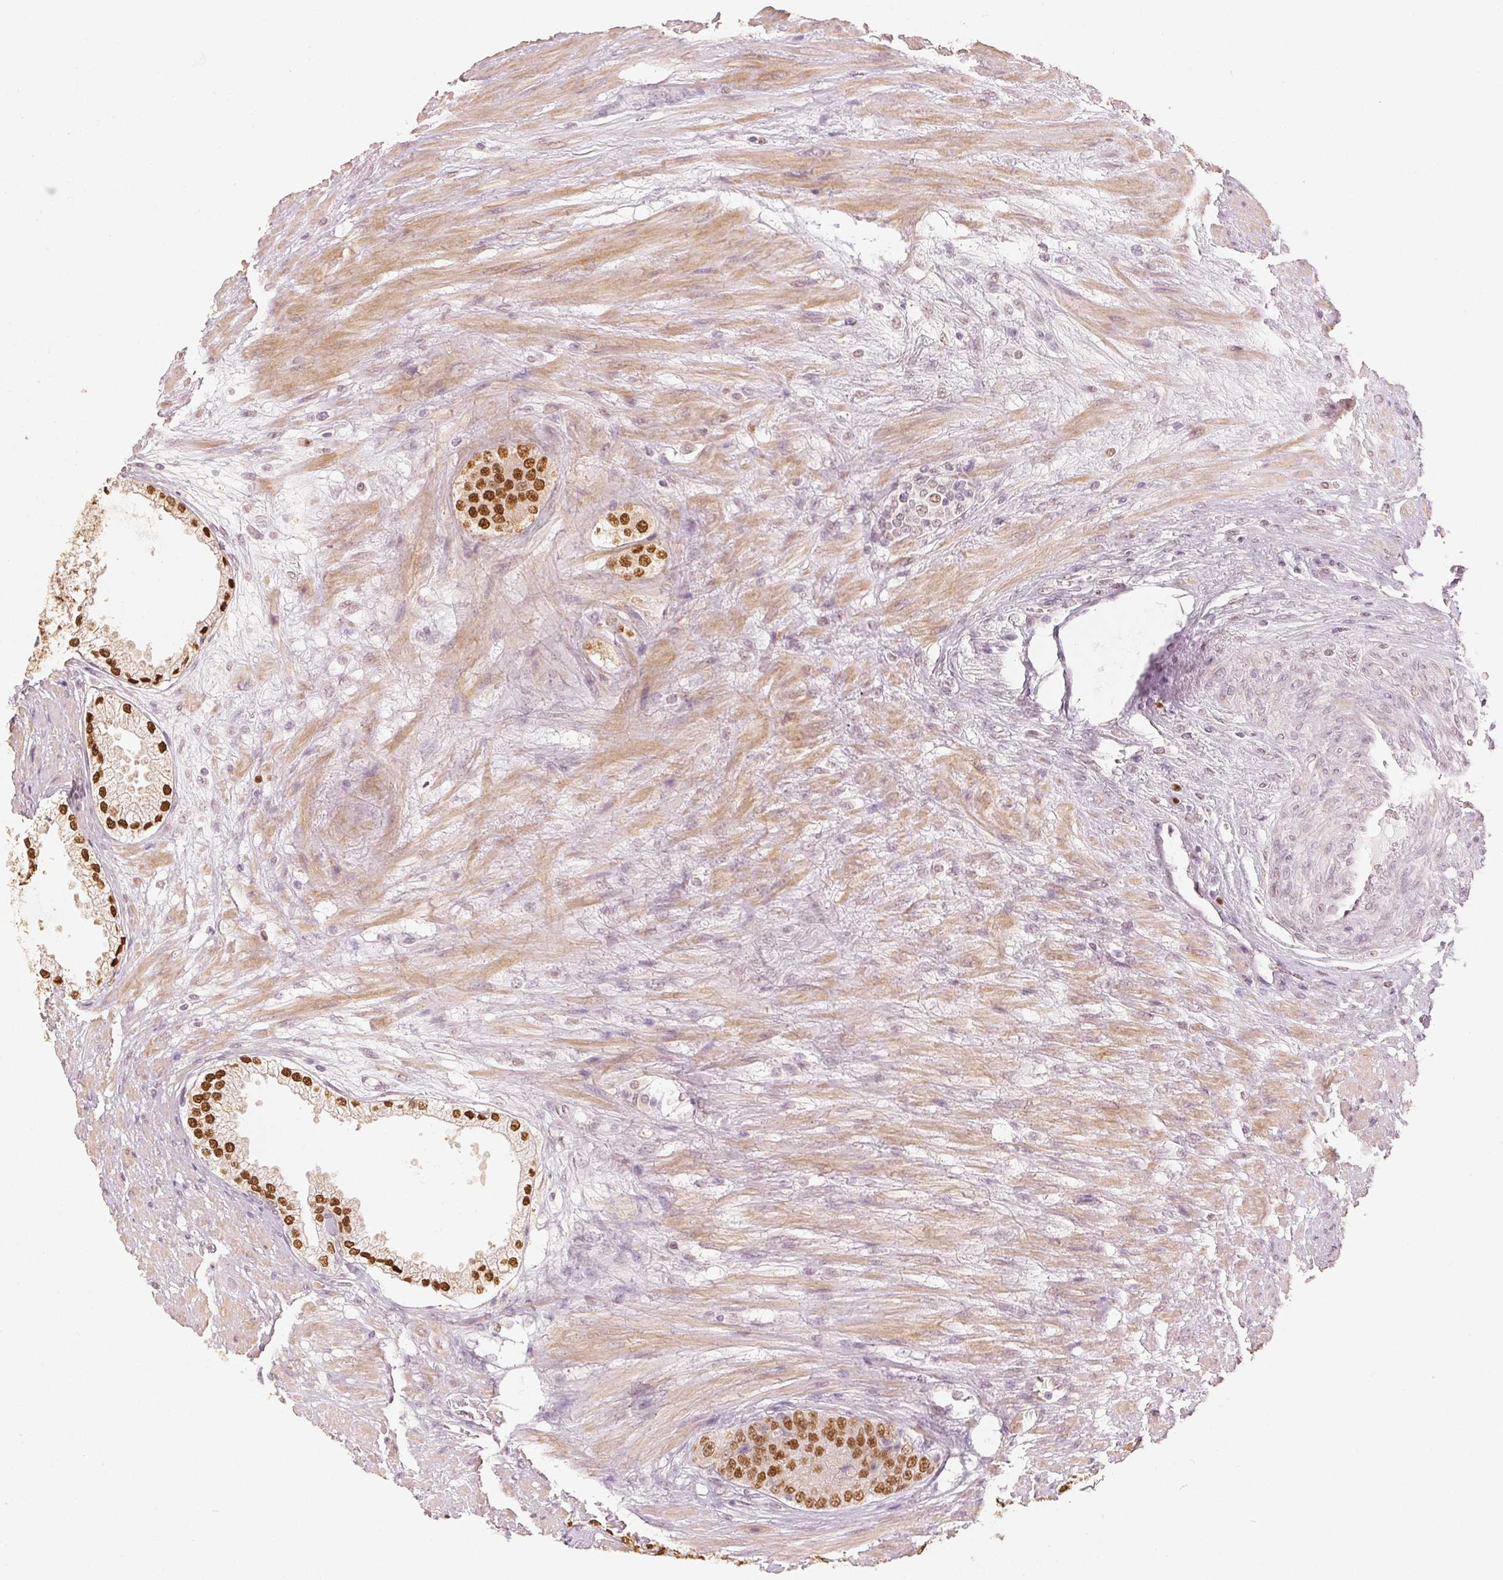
{"staining": {"intensity": "moderate", "quantity": ">75%", "location": "nuclear"}, "tissue": "prostate cancer", "cell_type": "Tumor cells", "image_type": "cancer", "snomed": [{"axis": "morphology", "description": "Adenocarcinoma, High grade"}, {"axis": "topography", "description": "Prostate"}], "caption": "Moderate nuclear staining for a protein is appreciated in approximately >75% of tumor cells of prostate cancer (adenocarcinoma (high-grade)) using immunohistochemistry (IHC).", "gene": "SLC39A3", "patient": {"sex": "male", "age": 71}}